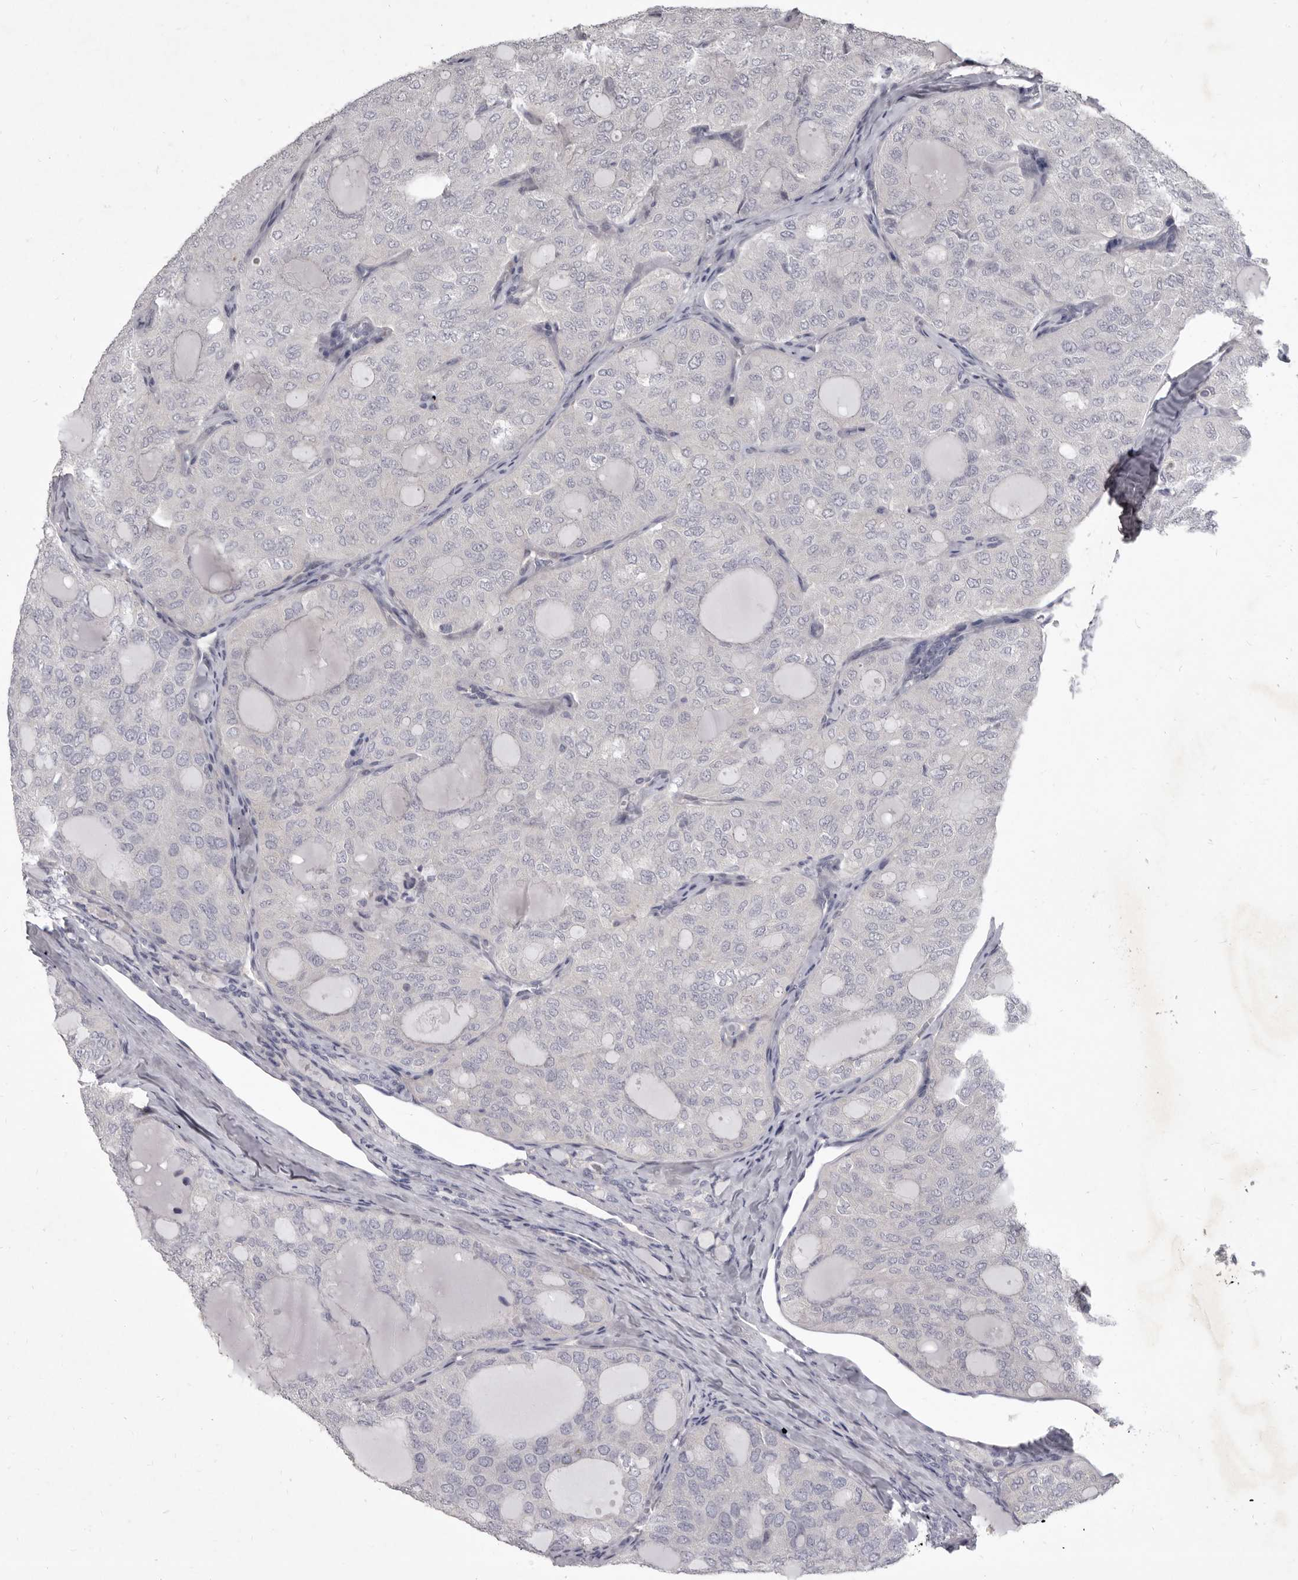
{"staining": {"intensity": "negative", "quantity": "none", "location": "none"}, "tissue": "thyroid cancer", "cell_type": "Tumor cells", "image_type": "cancer", "snomed": [{"axis": "morphology", "description": "Follicular adenoma carcinoma, NOS"}, {"axis": "topography", "description": "Thyroid gland"}], "caption": "Tumor cells are negative for brown protein staining in thyroid follicular adenoma carcinoma.", "gene": "GSK3B", "patient": {"sex": "male", "age": 75}}